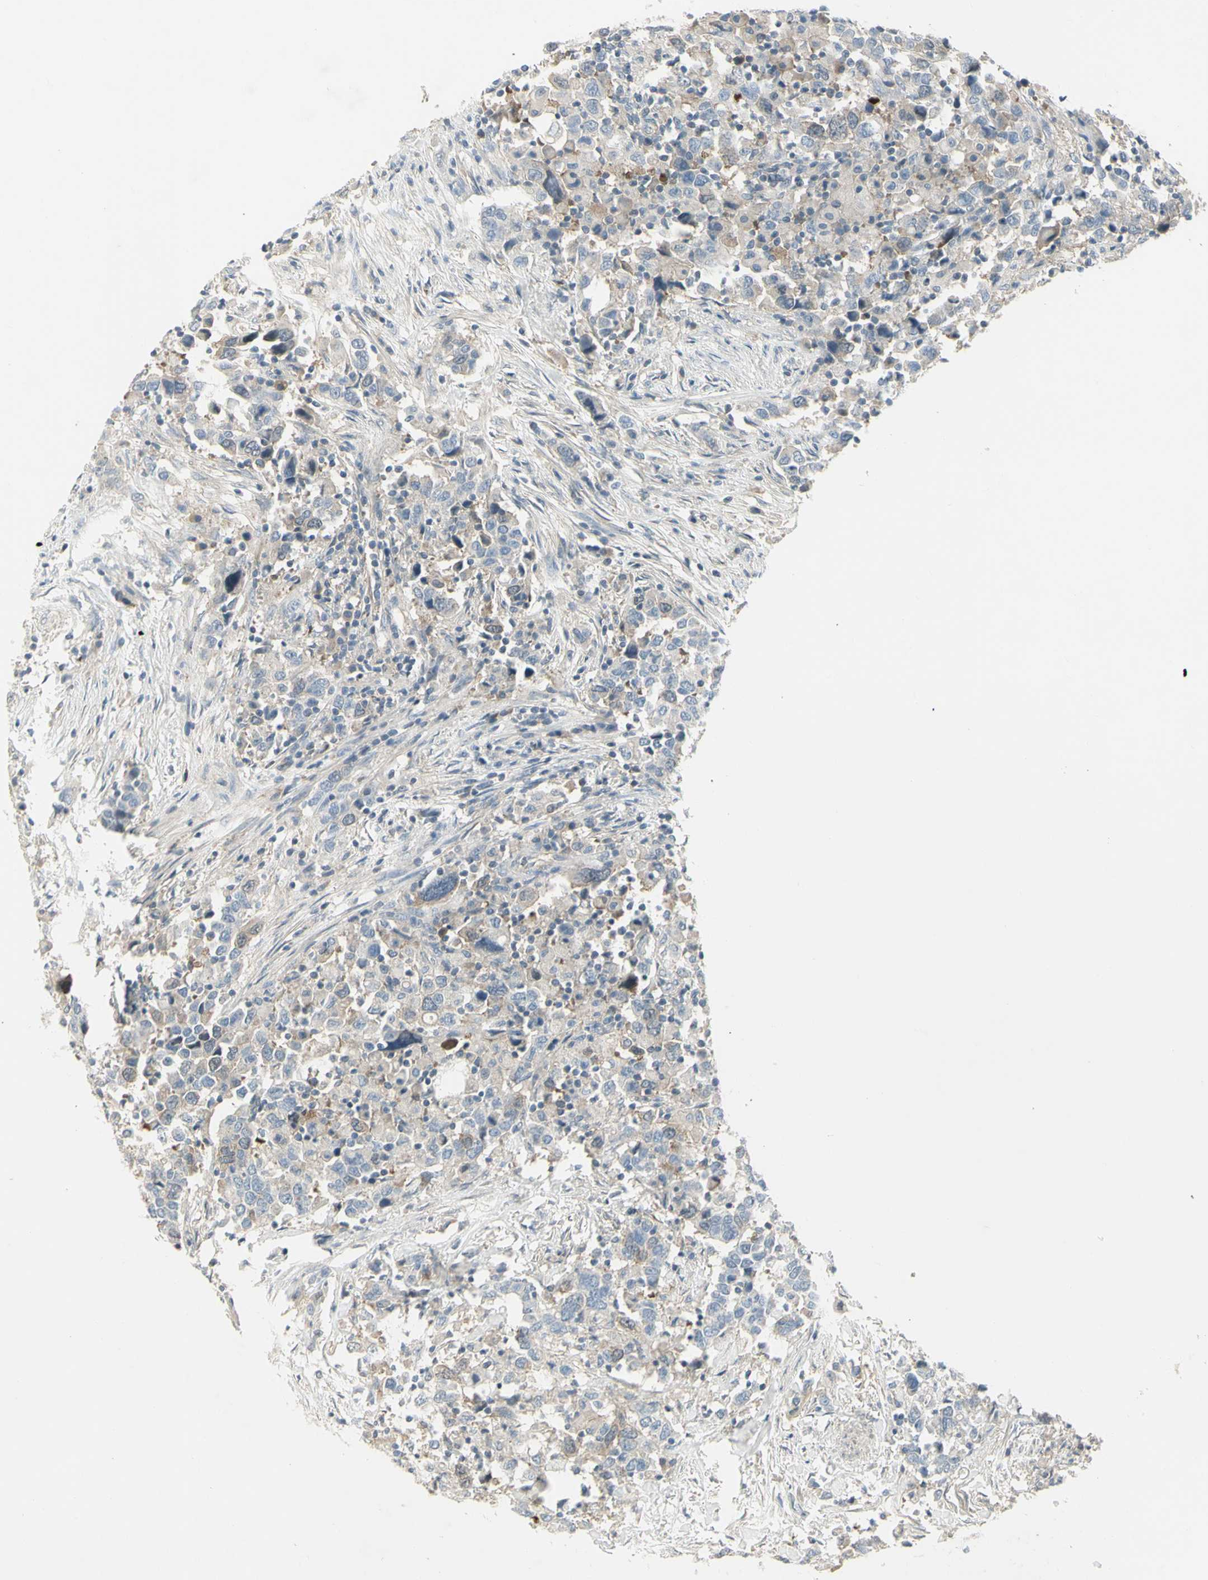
{"staining": {"intensity": "weak", "quantity": "25%-75%", "location": "cytoplasmic/membranous"}, "tissue": "urothelial cancer", "cell_type": "Tumor cells", "image_type": "cancer", "snomed": [{"axis": "morphology", "description": "Urothelial carcinoma, High grade"}, {"axis": "topography", "description": "Urinary bladder"}], "caption": "Urothelial cancer stained for a protein displays weak cytoplasmic/membranous positivity in tumor cells.", "gene": "CCNB2", "patient": {"sex": "male", "age": 61}}